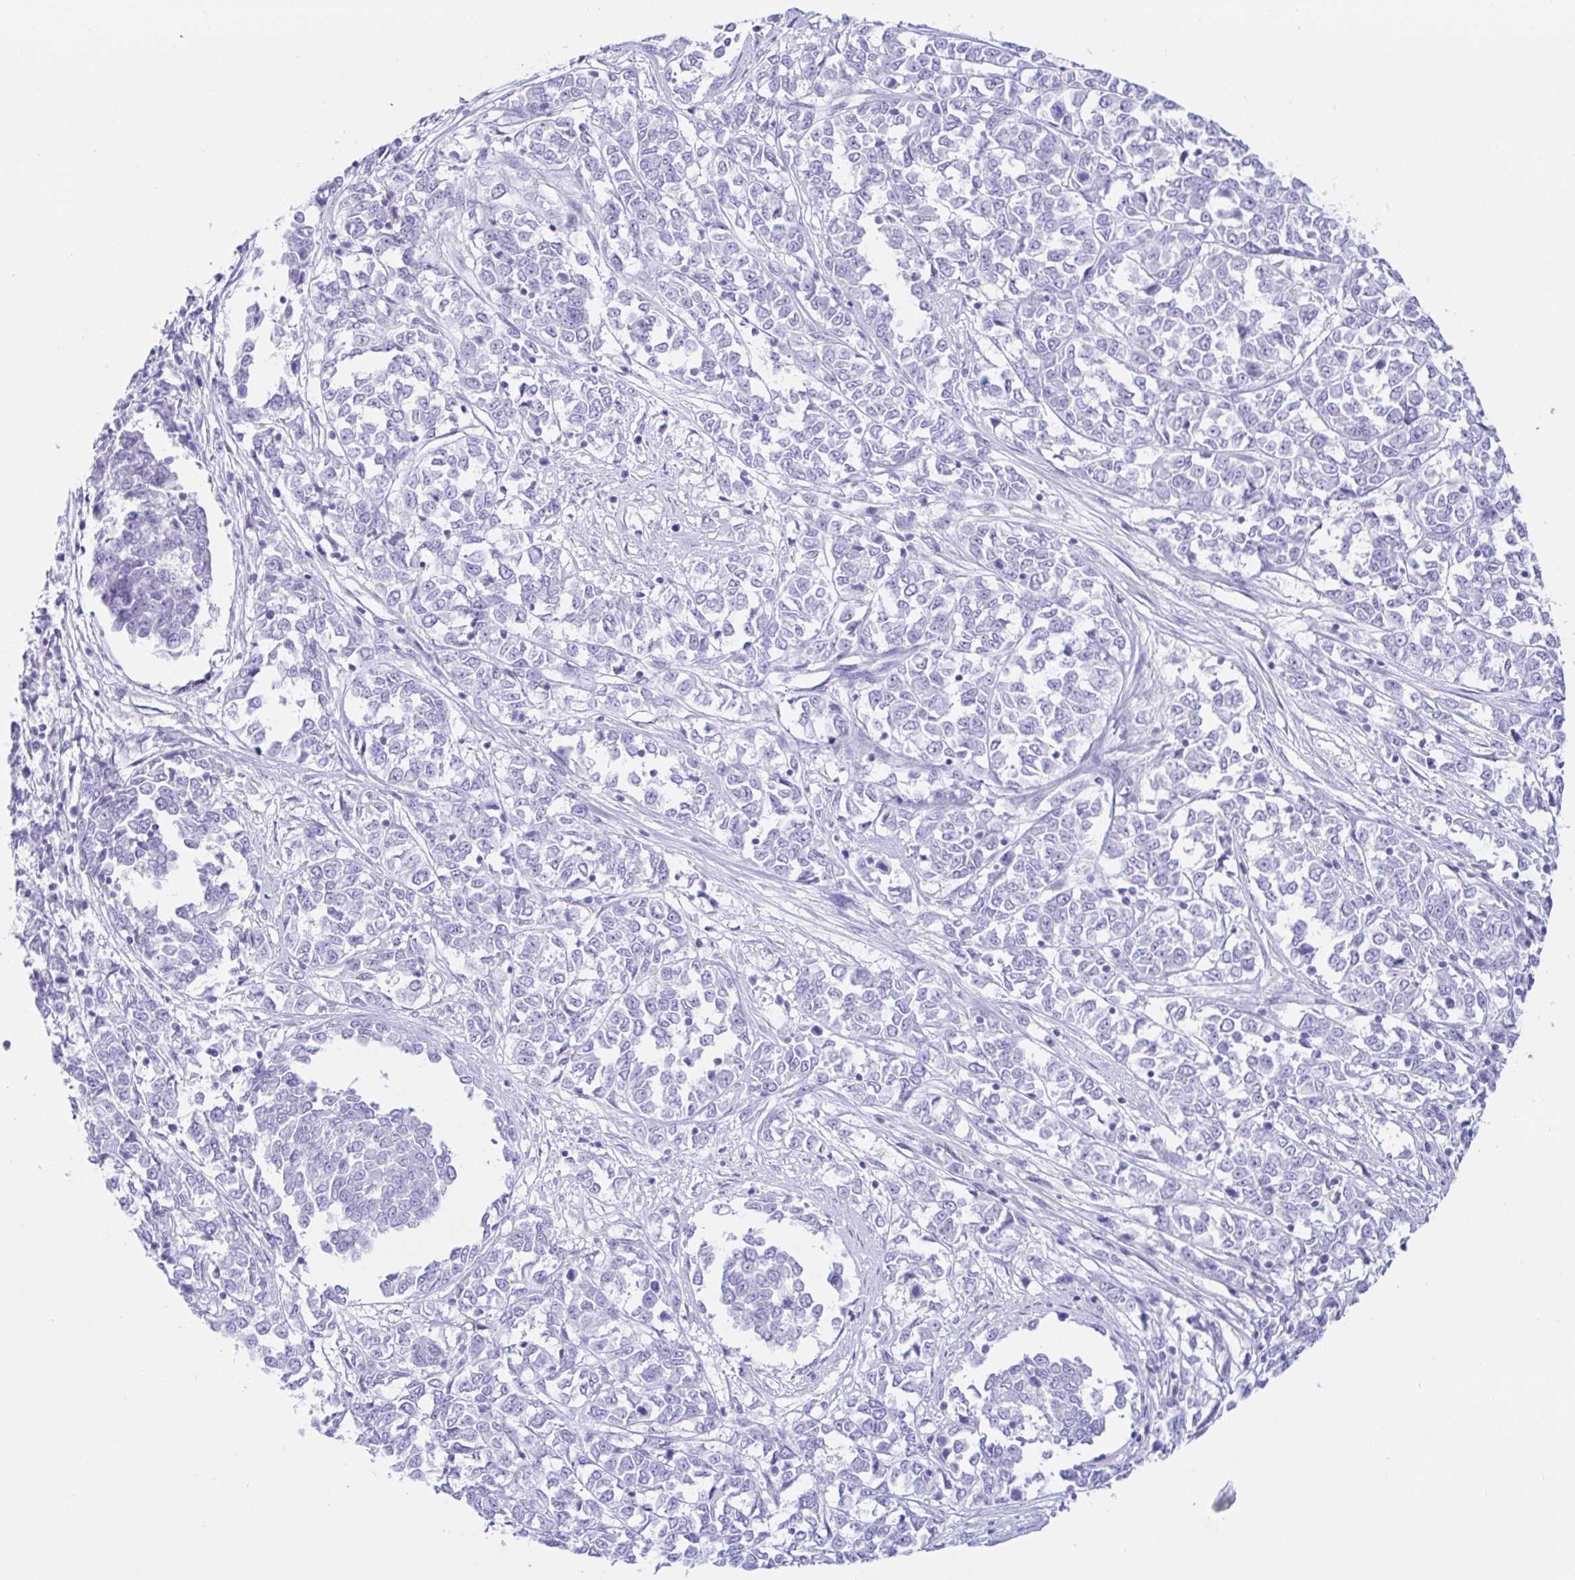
{"staining": {"intensity": "negative", "quantity": "none", "location": "none"}, "tissue": "melanoma", "cell_type": "Tumor cells", "image_type": "cancer", "snomed": [{"axis": "morphology", "description": "Malignant melanoma, NOS"}, {"axis": "topography", "description": "Skin"}], "caption": "IHC image of human malignant melanoma stained for a protein (brown), which shows no expression in tumor cells.", "gene": "PAX8", "patient": {"sex": "female", "age": 72}}